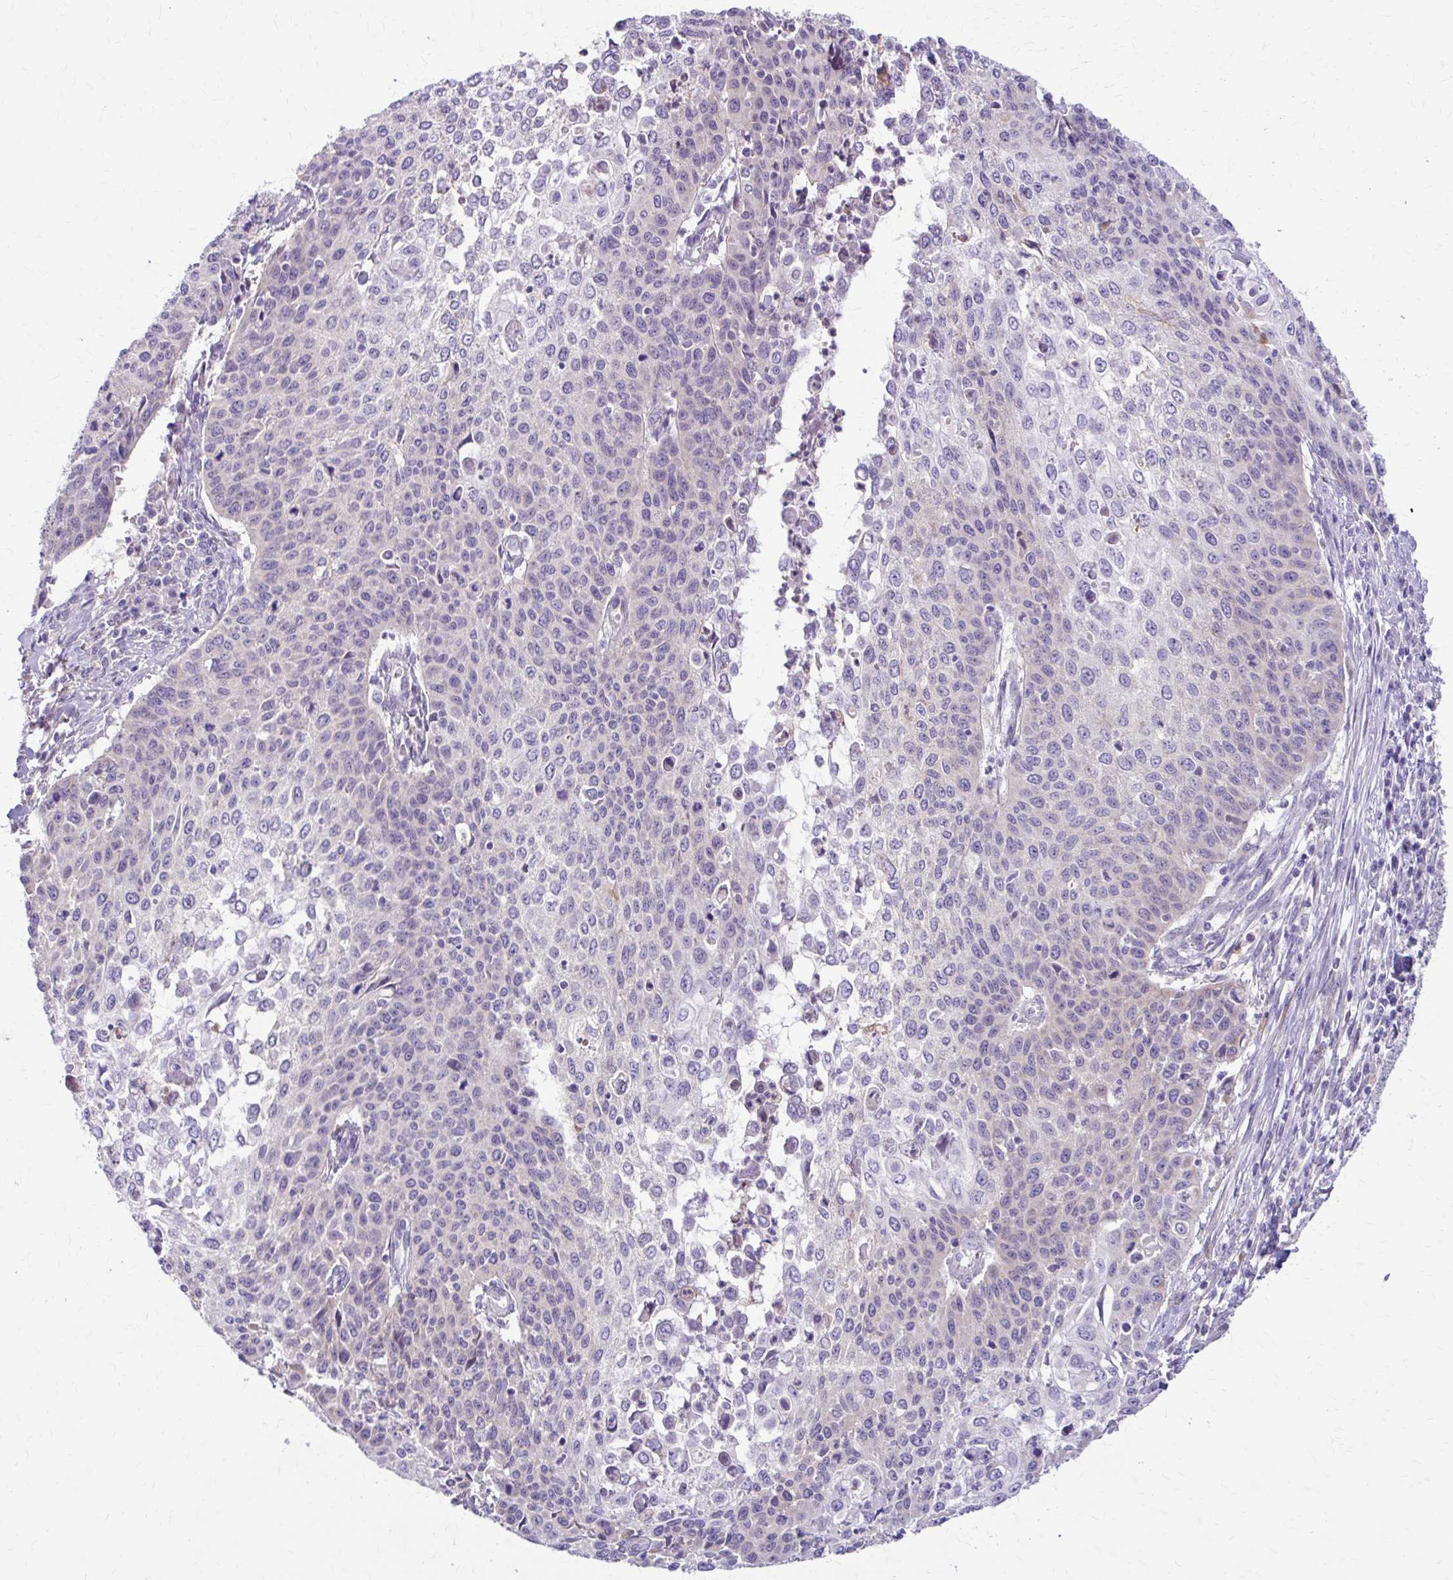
{"staining": {"intensity": "weak", "quantity": "25%-75%", "location": "cytoplasmic/membranous"}, "tissue": "cervical cancer", "cell_type": "Tumor cells", "image_type": "cancer", "snomed": [{"axis": "morphology", "description": "Squamous cell carcinoma, NOS"}, {"axis": "topography", "description": "Cervix"}], "caption": "IHC of human cervical squamous cell carcinoma exhibits low levels of weak cytoplasmic/membranous staining in about 25%-75% of tumor cells.", "gene": "SAMD13", "patient": {"sex": "female", "age": 65}}